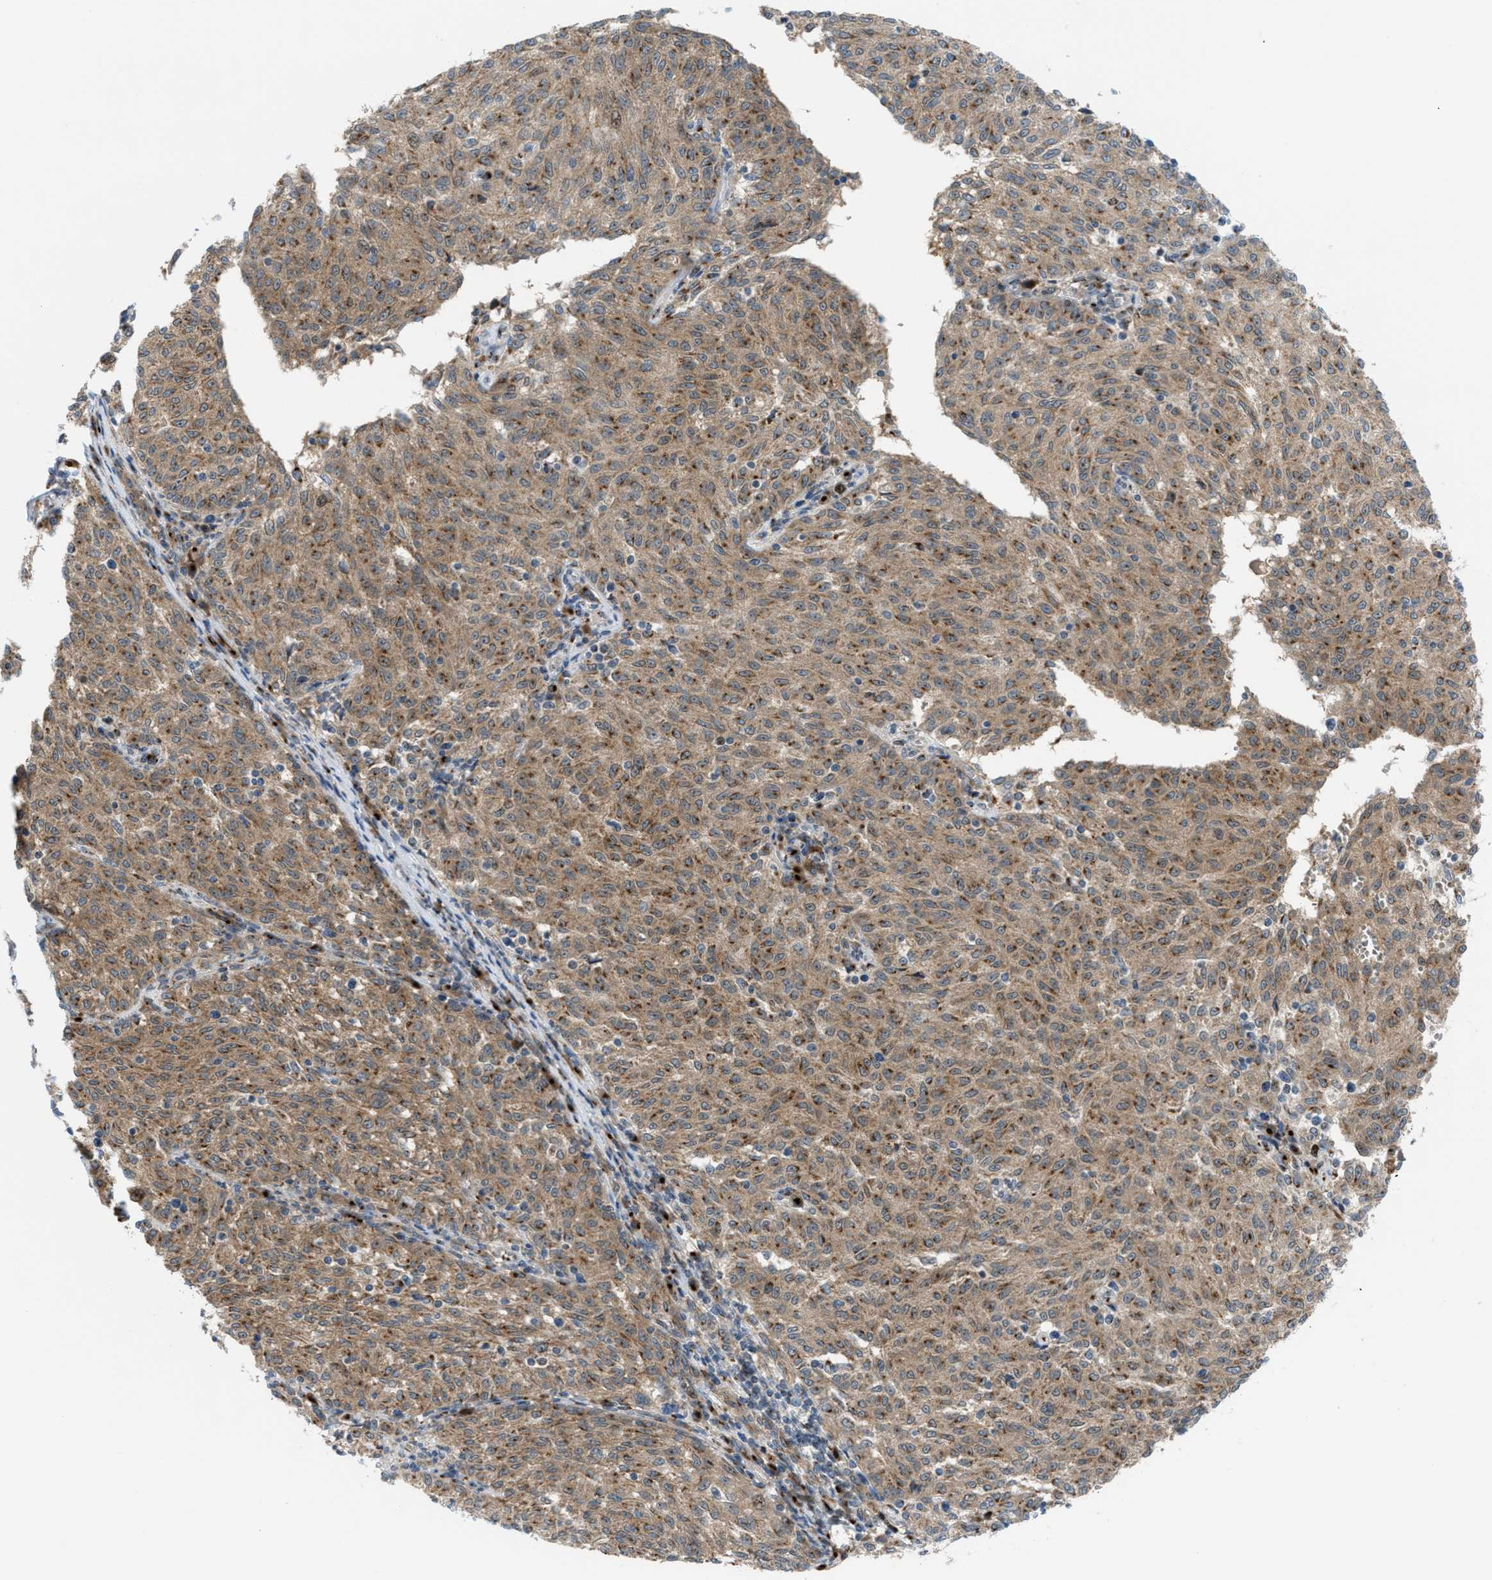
{"staining": {"intensity": "moderate", "quantity": ">75%", "location": "cytoplasmic/membranous"}, "tissue": "melanoma", "cell_type": "Tumor cells", "image_type": "cancer", "snomed": [{"axis": "morphology", "description": "Malignant melanoma, NOS"}, {"axis": "topography", "description": "Skin"}], "caption": "Immunohistochemistry of human melanoma shows medium levels of moderate cytoplasmic/membranous expression in about >75% of tumor cells.", "gene": "SLC38A10", "patient": {"sex": "female", "age": 72}}